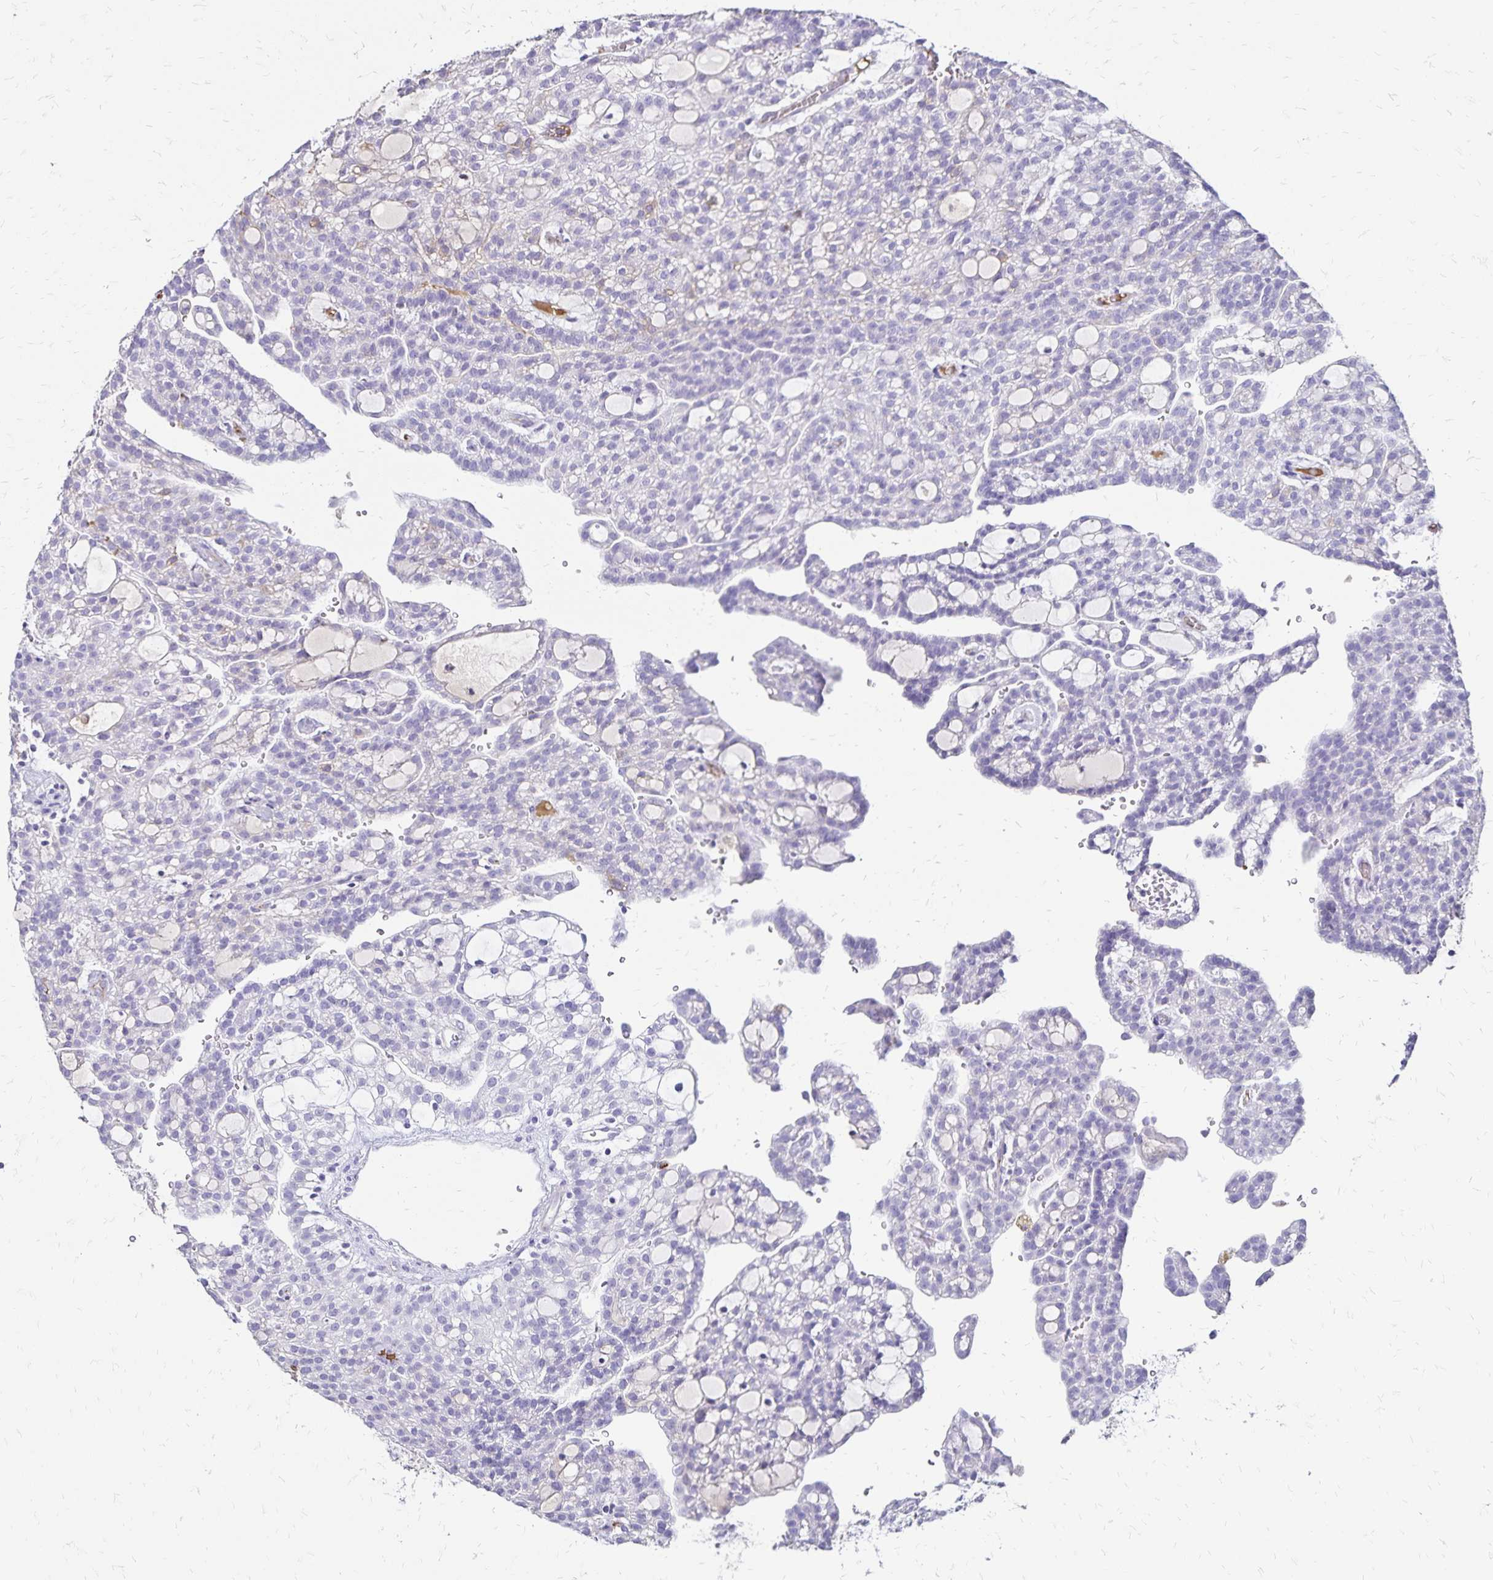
{"staining": {"intensity": "negative", "quantity": "none", "location": "none"}, "tissue": "renal cancer", "cell_type": "Tumor cells", "image_type": "cancer", "snomed": [{"axis": "morphology", "description": "Adenocarcinoma, NOS"}, {"axis": "topography", "description": "Kidney"}], "caption": "DAB immunohistochemical staining of renal cancer (adenocarcinoma) displays no significant positivity in tumor cells.", "gene": "KISS1", "patient": {"sex": "male", "age": 63}}